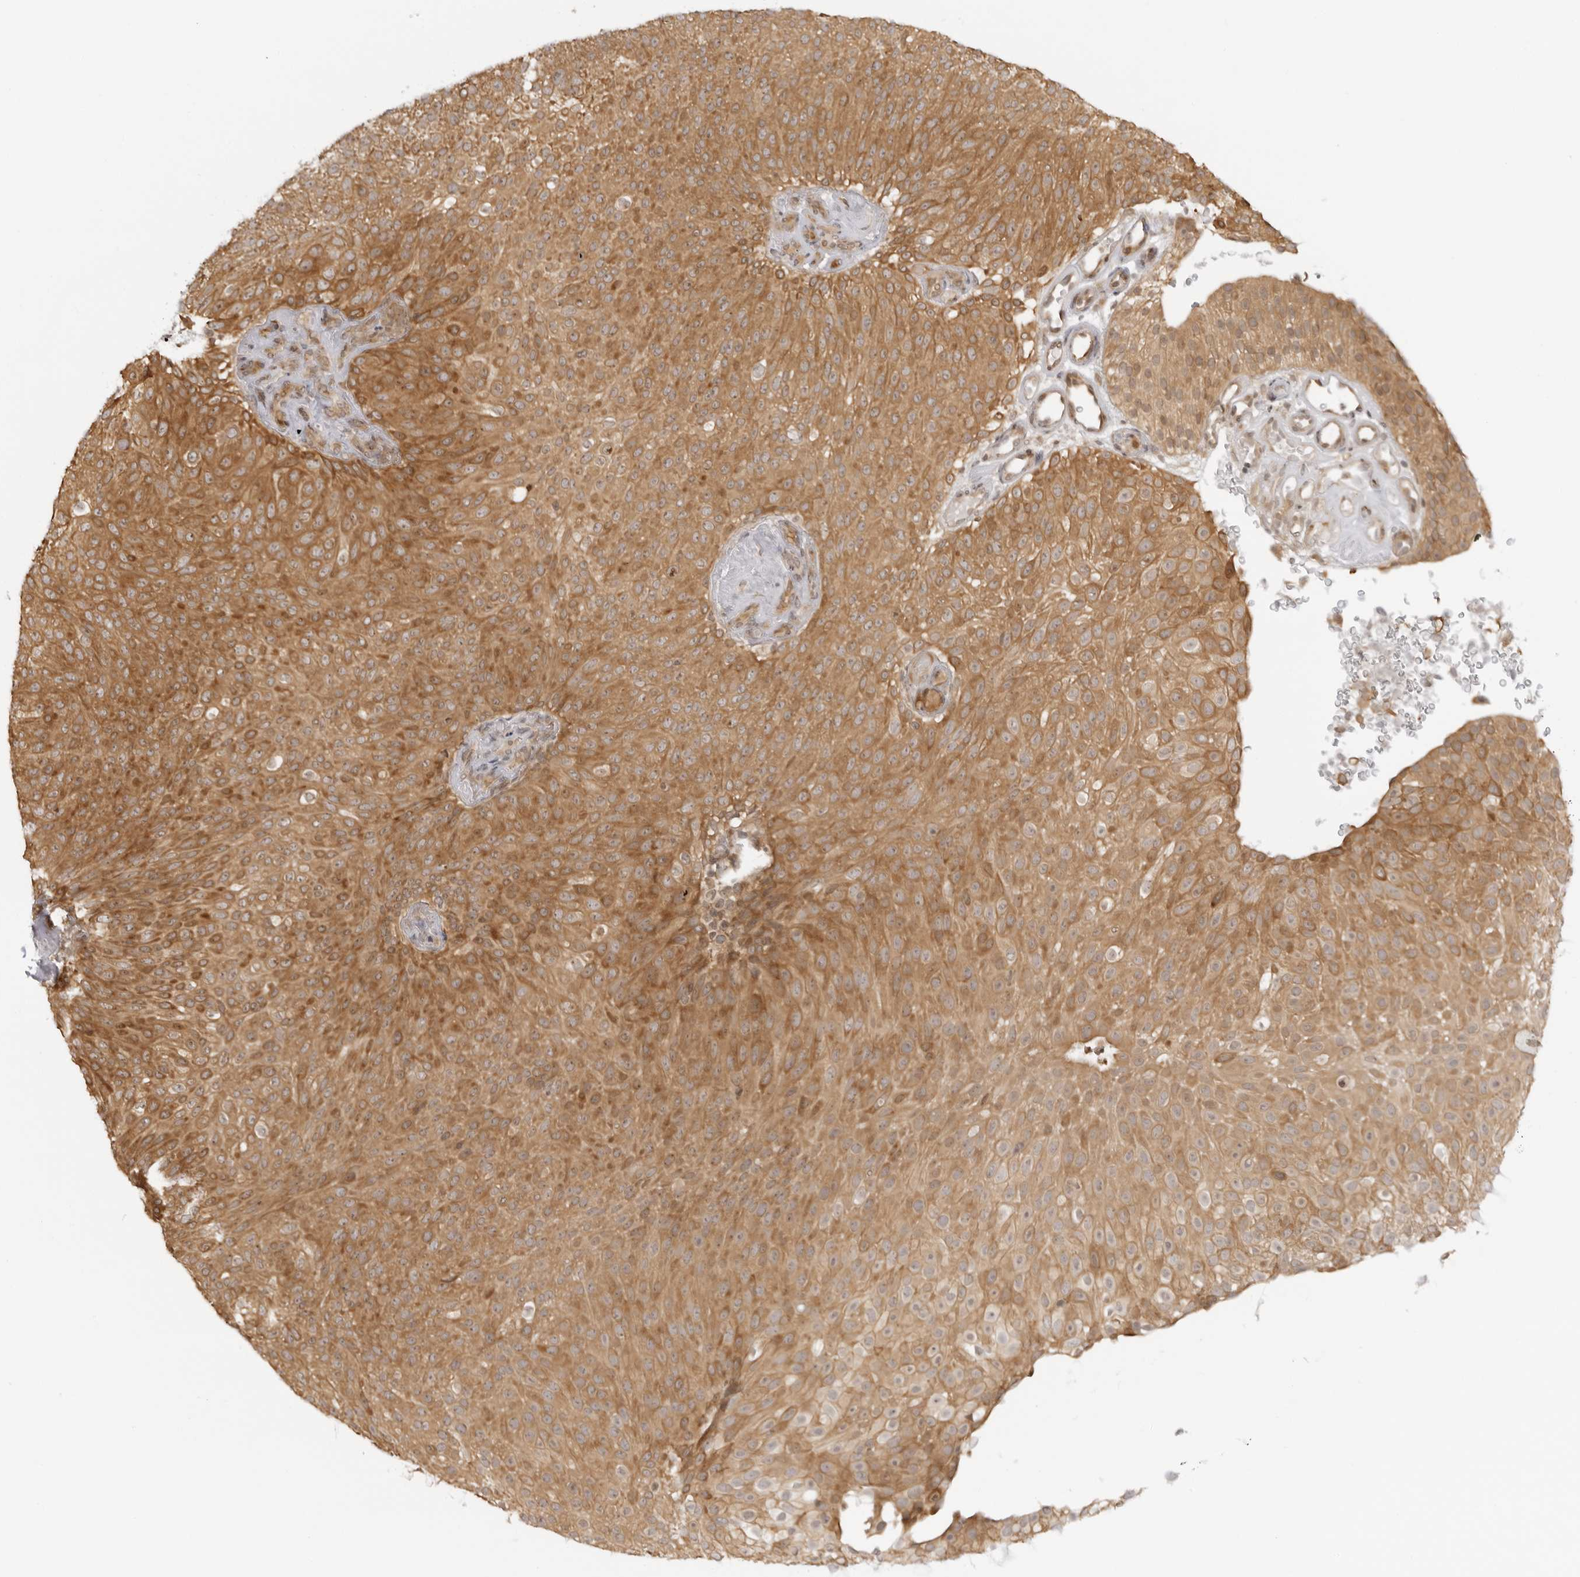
{"staining": {"intensity": "moderate", "quantity": ">75%", "location": "cytoplasmic/membranous"}, "tissue": "urothelial cancer", "cell_type": "Tumor cells", "image_type": "cancer", "snomed": [{"axis": "morphology", "description": "Urothelial carcinoma, Low grade"}, {"axis": "topography", "description": "Urinary bladder"}], "caption": "A histopathology image showing moderate cytoplasmic/membranous expression in approximately >75% of tumor cells in low-grade urothelial carcinoma, as visualized by brown immunohistochemical staining.", "gene": "PRRC2C", "patient": {"sex": "male", "age": 78}}